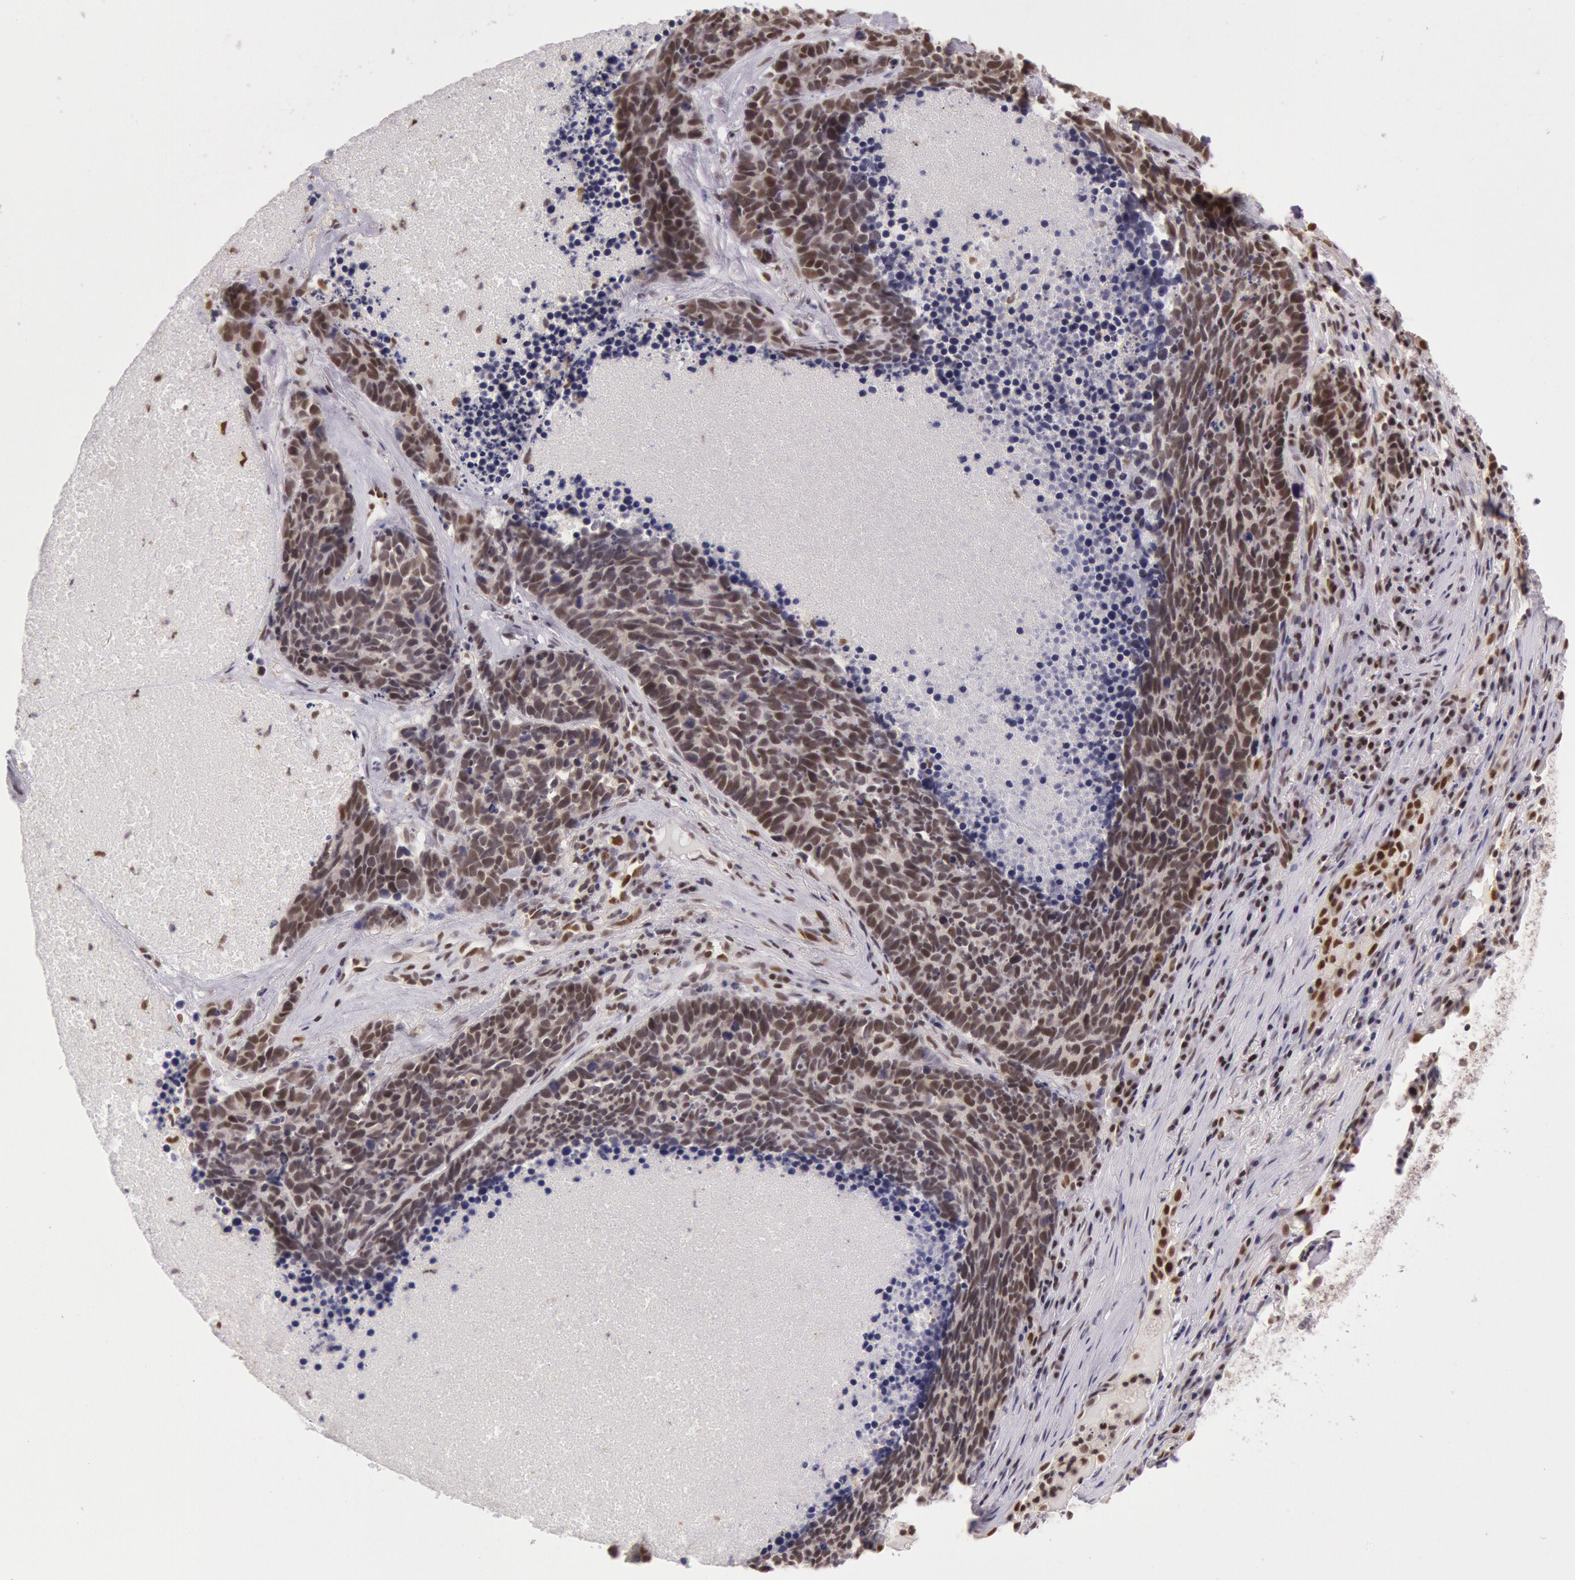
{"staining": {"intensity": "strong", "quantity": ">75%", "location": "nuclear"}, "tissue": "lung cancer", "cell_type": "Tumor cells", "image_type": "cancer", "snomed": [{"axis": "morphology", "description": "Neoplasm, malignant, NOS"}, {"axis": "topography", "description": "Lung"}], "caption": "Lung neoplasm (malignant) stained for a protein (brown) demonstrates strong nuclear positive expression in approximately >75% of tumor cells.", "gene": "ESS2", "patient": {"sex": "female", "age": 75}}